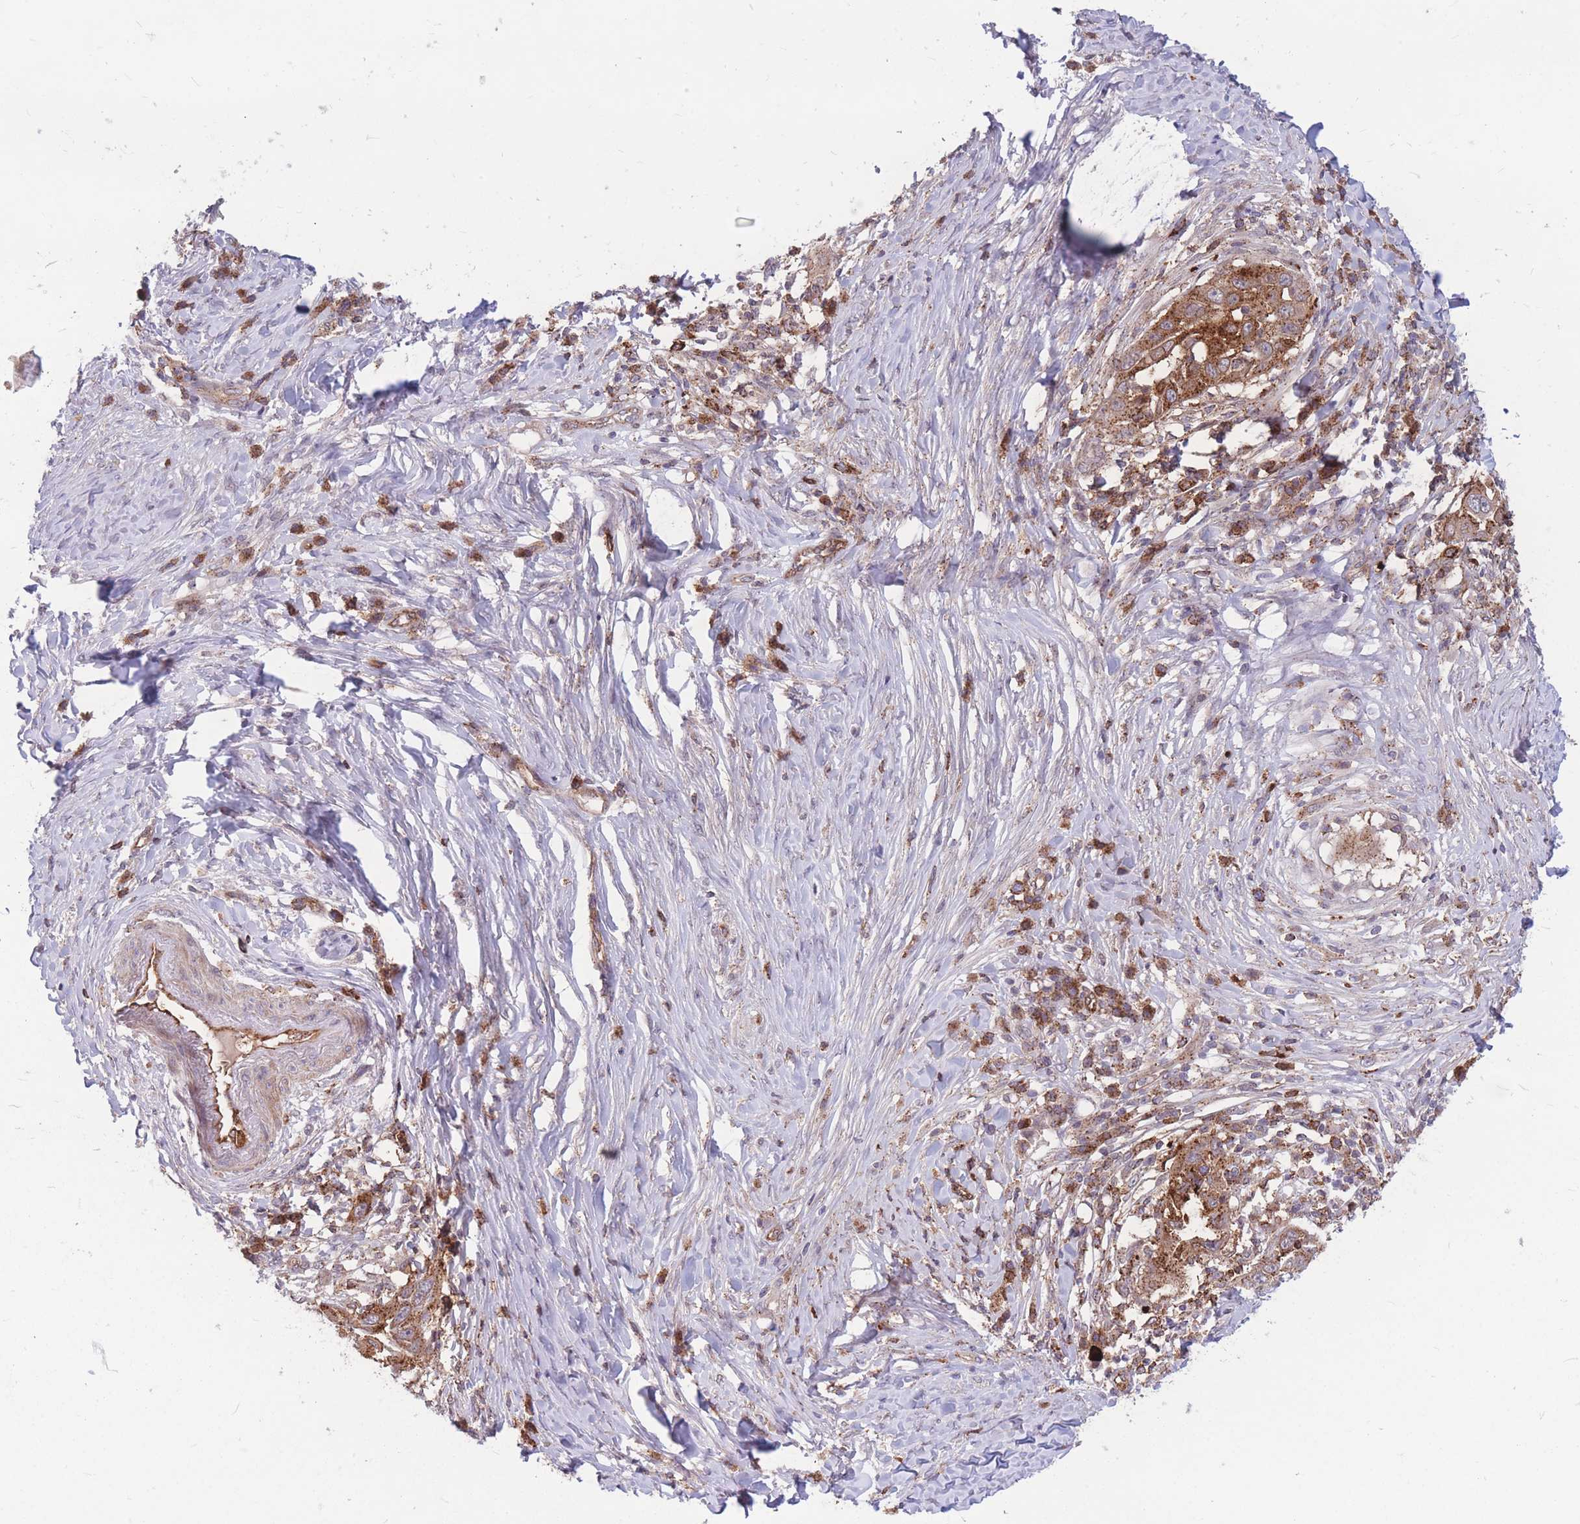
{"staining": {"intensity": "moderate", "quantity": ">75%", "location": "cytoplasmic/membranous"}, "tissue": "skin cancer", "cell_type": "Tumor cells", "image_type": "cancer", "snomed": [{"axis": "morphology", "description": "Squamous cell carcinoma, NOS"}, {"axis": "topography", "description": "Skin"}], "caption": "Human skin cancer stained with a brown dye demonstrates moderate cytoplasmic/membranous positive positivity in approximately >75% of tumor cells.", "gene": "TCF20", "patient": {"sex": "female", "age": 44}}